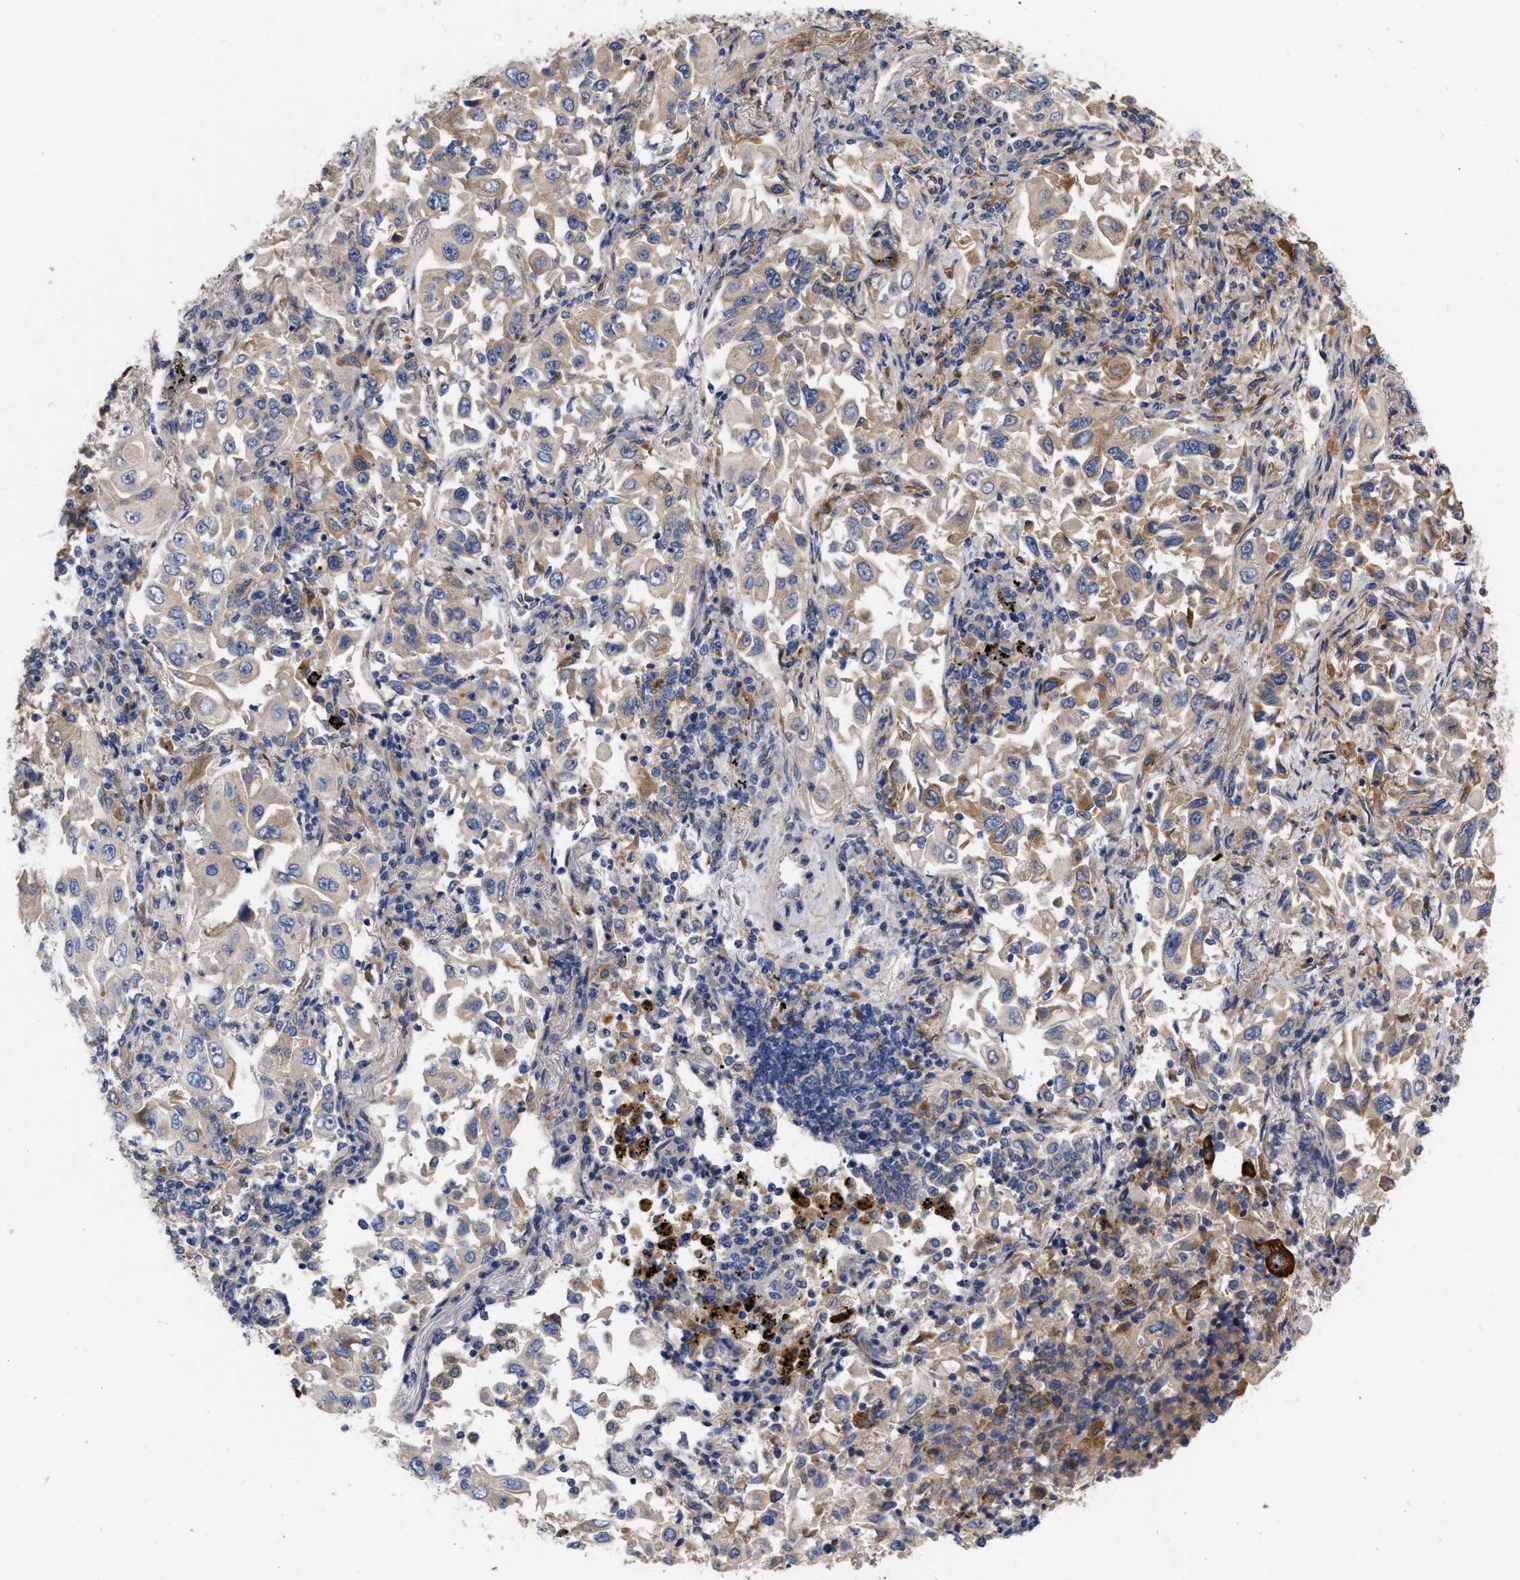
{"staining": {"intensity": "weak", "quantity": ">75%", "location": "cytoplasmic/membranous"}, "tissue": "lung cancer", "cell_type": "Tumor cells", "image_type": "cancer", "snomed": [{"axis": "morphology", "description": "Adenocarcinoma, NOS"}, {"axis": "topography", "description": "Lung"}], "caption": "IHC micrograph of neoplastic tissue: lung adenocarcinoma stained using IHC reveals low levels of weak protein expression localized specifically in the cytoplasmic/membranous of tumor cells, appearing as a cytoplasmic/membranous brown color.", "gene": "MLST8", "patient": {"sex": "male", "age": 84}}